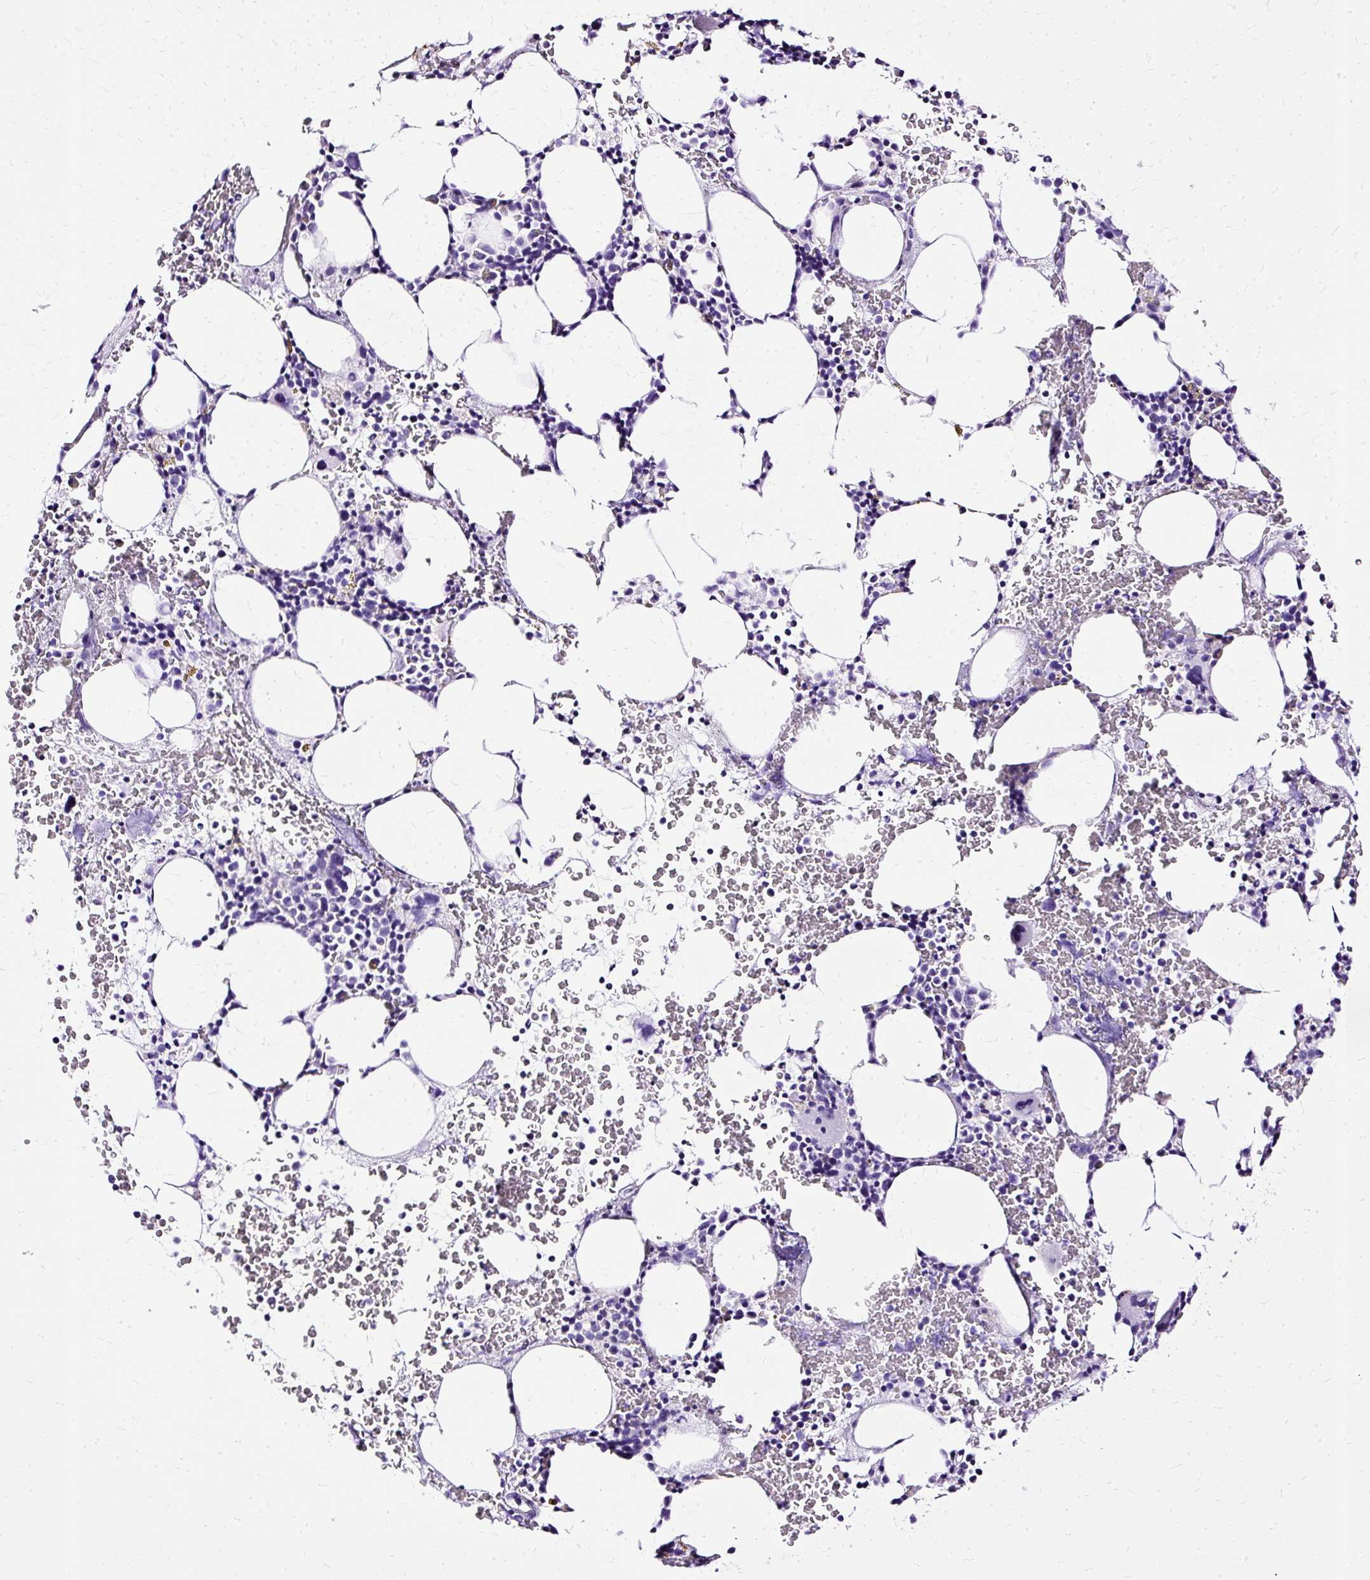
{"staining": {"intensity": "negative", "quantity": "none", "location": "none"}, "tissue": "bone marrow", "cell_type": "Hematopoietic cells", "image_type": "normal", "snomed": [{"axis": "morphology", "description": "Normal tissue, NOS"}, {"axis": "topography", "description": "Bone marrow"}], "caption": "DAB (3,3'-diaminobenzidine) immunohistochemical staining of benign human bone marrow demonstrates no significant positivity in hematopoietic cells.", "gene": "SLC8A2", "patient": {"sex": "male", "age": 62}}